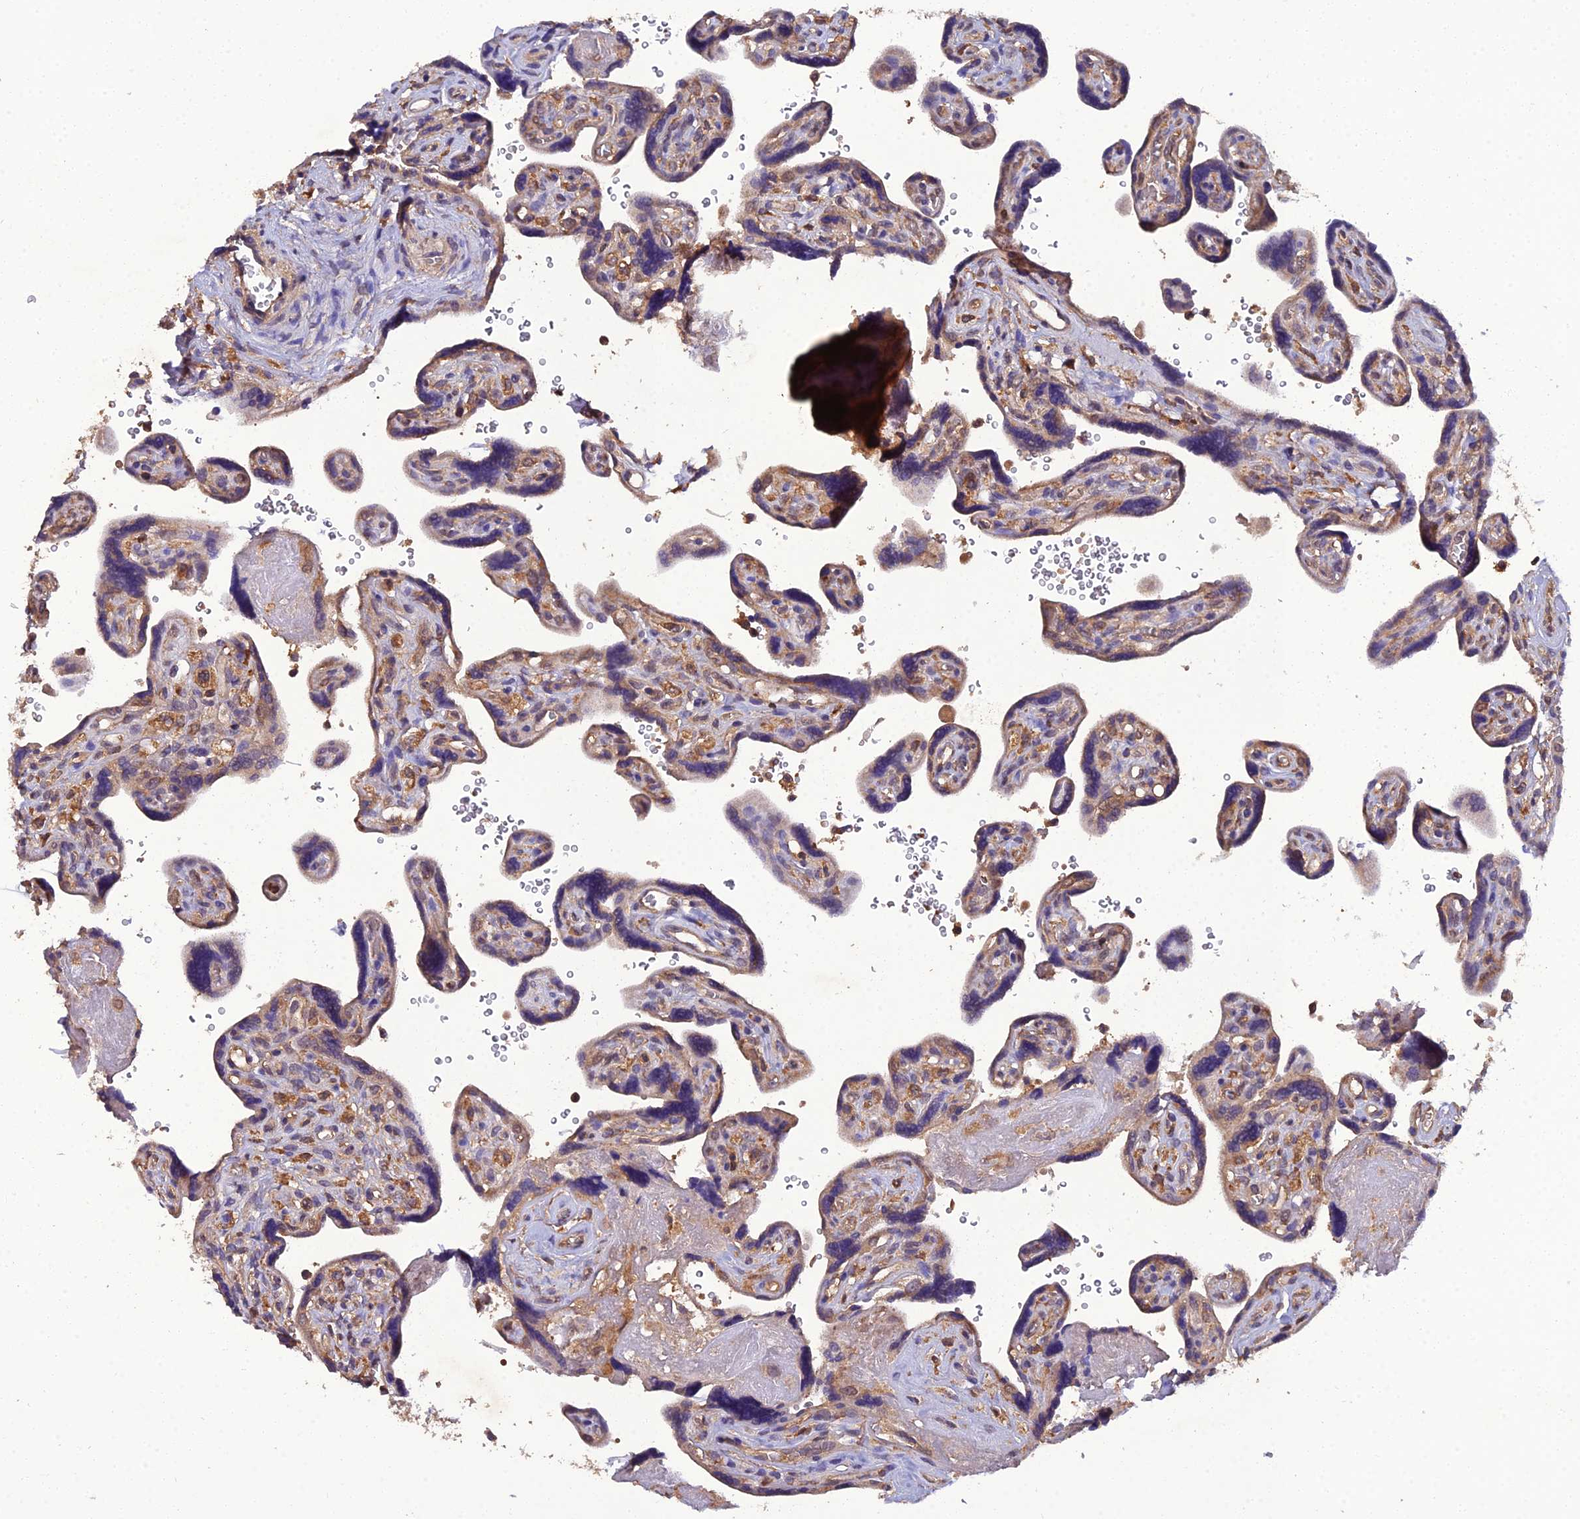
{"staining": {"intensity": "weak", "quantity": "25%-75%", "location": "cytoplasmic/membranous"}, "tissue": "placenta", "cell_type": "Trophoblastic cells", "image_type": "normal", "snomed": [{"axis": "morphology", "description": "Normal tissue, NOS"}, {"axis": "topography", "description": "Placenta"}], "caption": "IHC photomicrograph of benign human placenta stained for a protein (brown), which exhibits low levels of weak cytoplasmic/membranous expression in approximately 25%-75% of trophoblastic cells.", "gene": "TMEM258", "patient": {"sex": "female", "age": 39}}